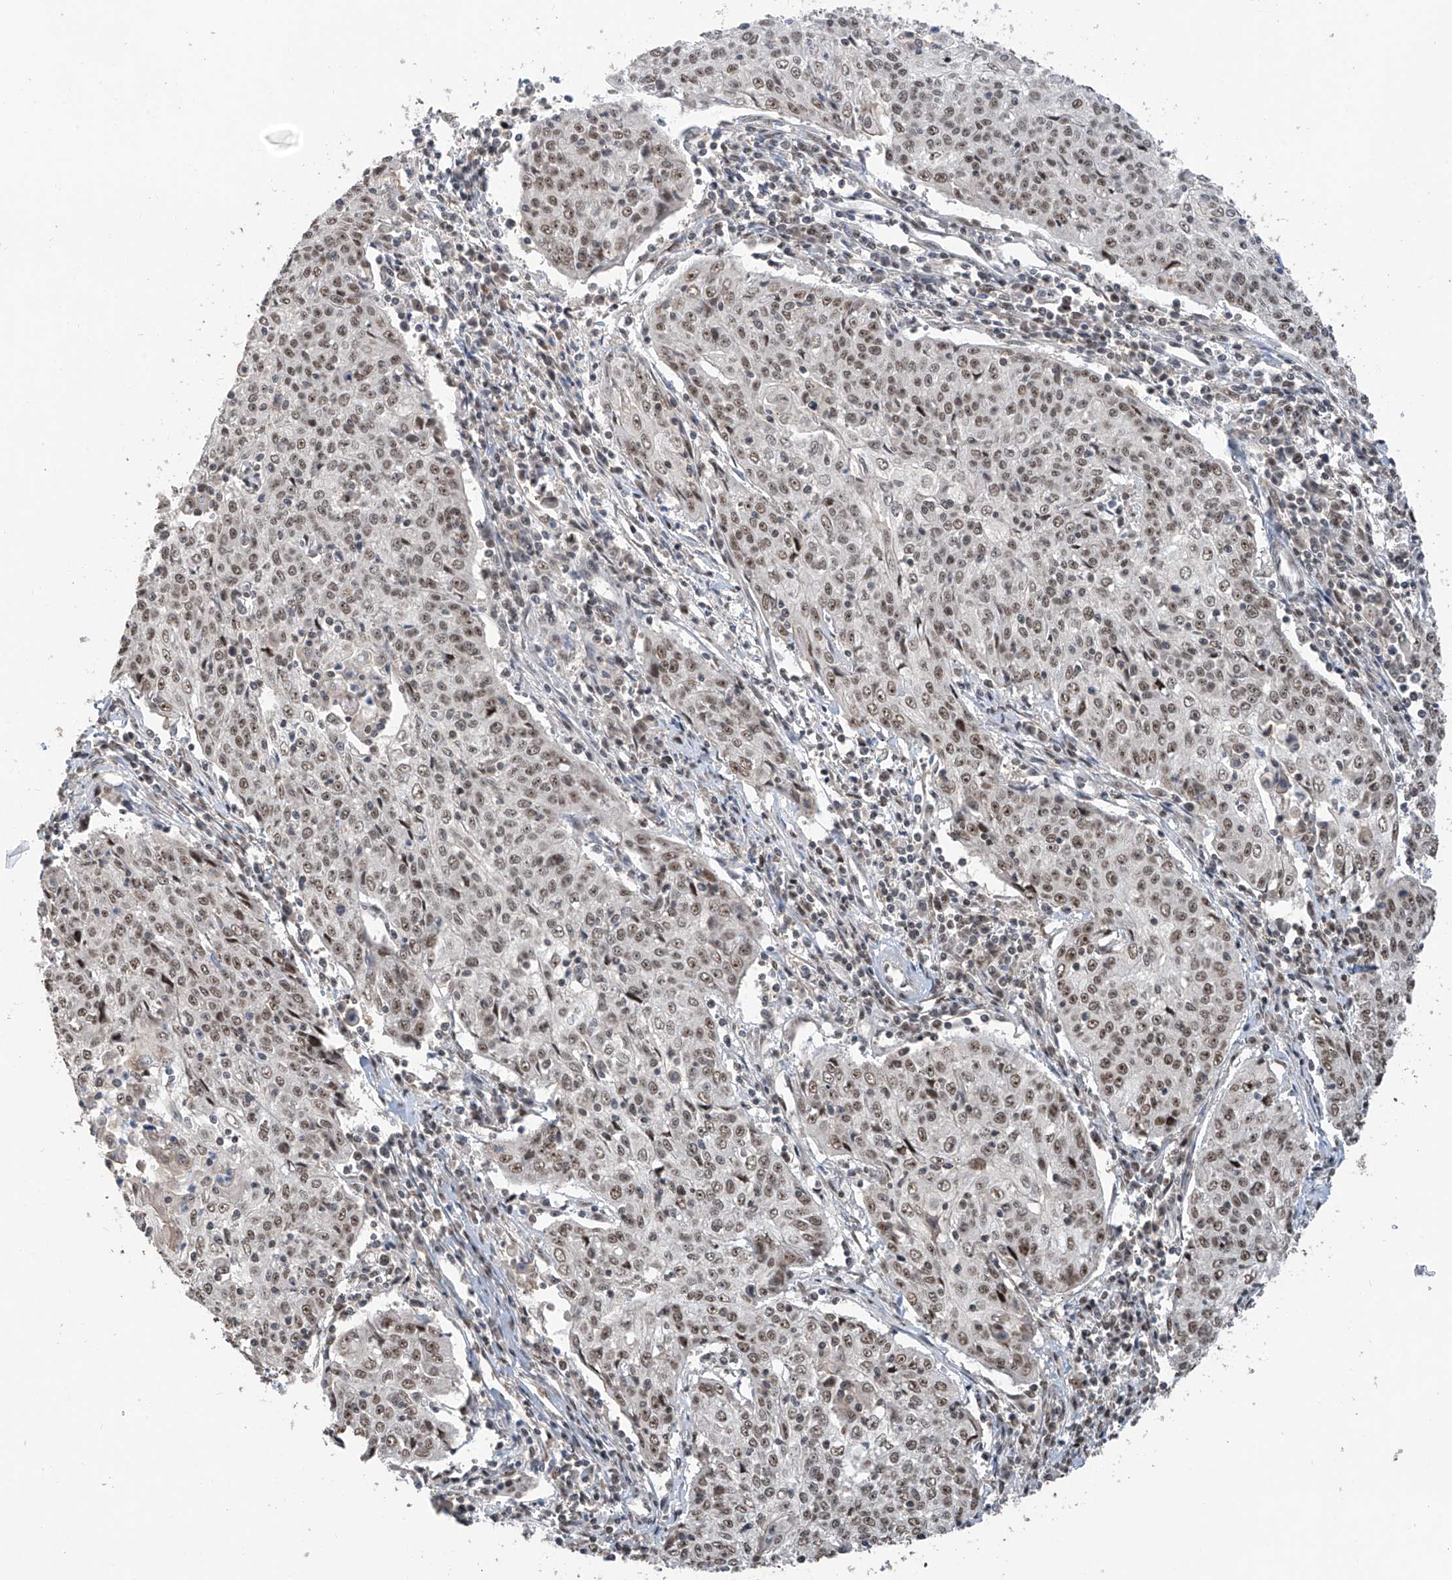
{"staining": {"intensity": "weak", "quantity": ">75%", "location": "nuclear"}, "tissue": "cervical cancer", "cell_type": "Tumor cells", "image_type": "cancer", "snomed": [{"axis": "morphology", "description": "Squamous cell carcinoma, NOS"}, {"axis": "topography", "description": "Cervix"}], "caption": "Human cervical cancer (squamous cell carcinoma) stained with a protein marker shows weak staining in tumor cells.", "gene": "C1orf131", "patient": {"sex": "female", "age": 48}}